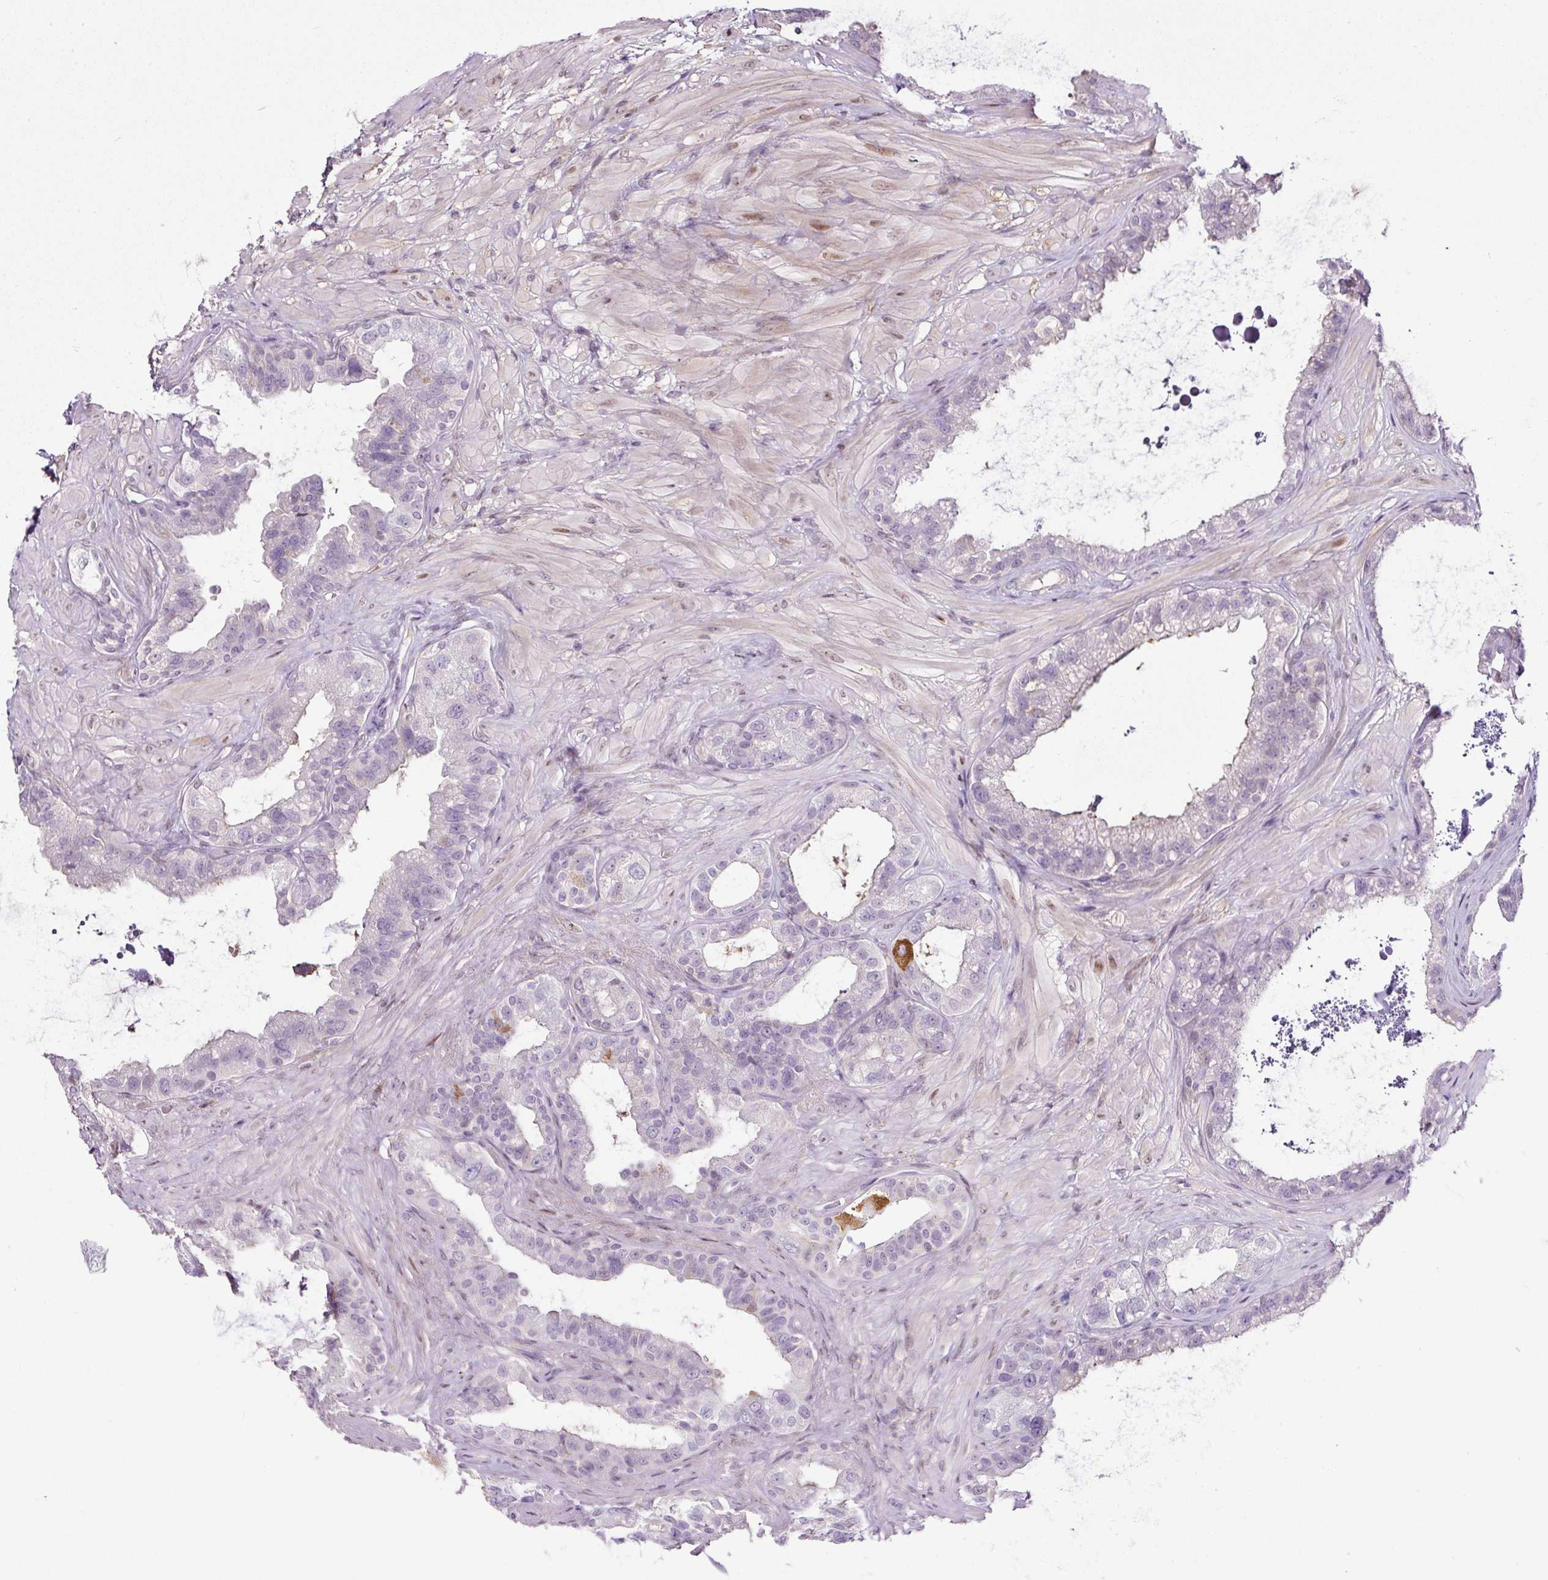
{"staining": {"intensity": "negative", "quantity": "none", "location": "none"}, "tissue": "seminal vesicle", "cell_type": "Glandular cells", "image_type": "normal", "snomed": [{"axis": "morphology", "description": "Normal tissue, NOS"}, {"axis": "topography", "description": "Seminal veicle"}, {"axis": "topography", "description": "Peripheral nerve tissue"}], "caption": "The image exhibits no significant positivity in glandular cells of seminal vesicle.", "gene": "LRRC24", "patient": {"sex": "male", "age": 76}}